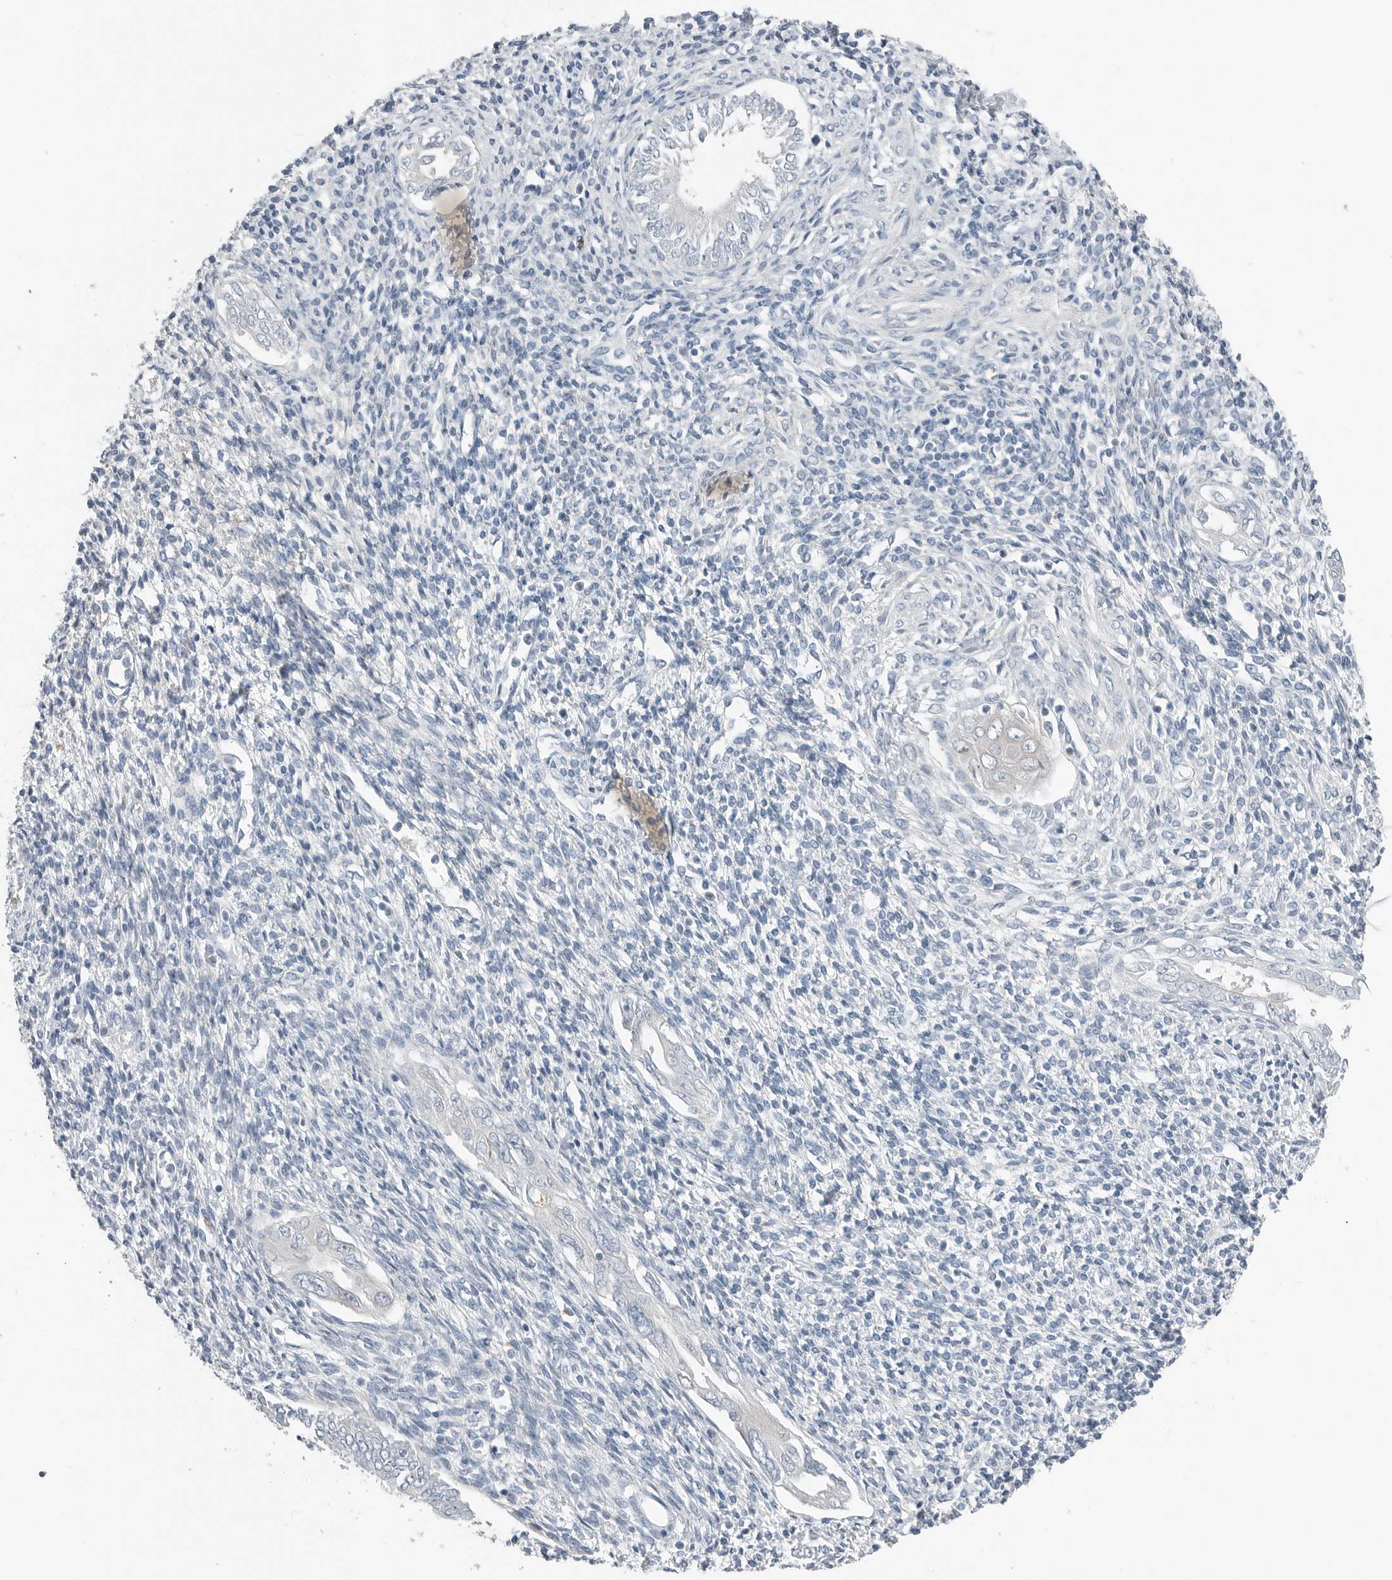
{"staining": {"intensity": "negative", "quantity": "none", "location": "none"}, "tissue": "endometrium", "cell_type": "Cells in endometrial stroma", "image_type": "normal", "snomed": [{"axis": "morphology", "description": "Normal tissue, NOS"}, {"axis": "topography", "description": "Endometrium"}], "caption": "Endometrium stained for a protein using immunohistochemistry (IHC) displays no positivity cells in endometrial stroma.", "gene": "SERPINB7", "patient": {"sex": "female", "age": 66}}